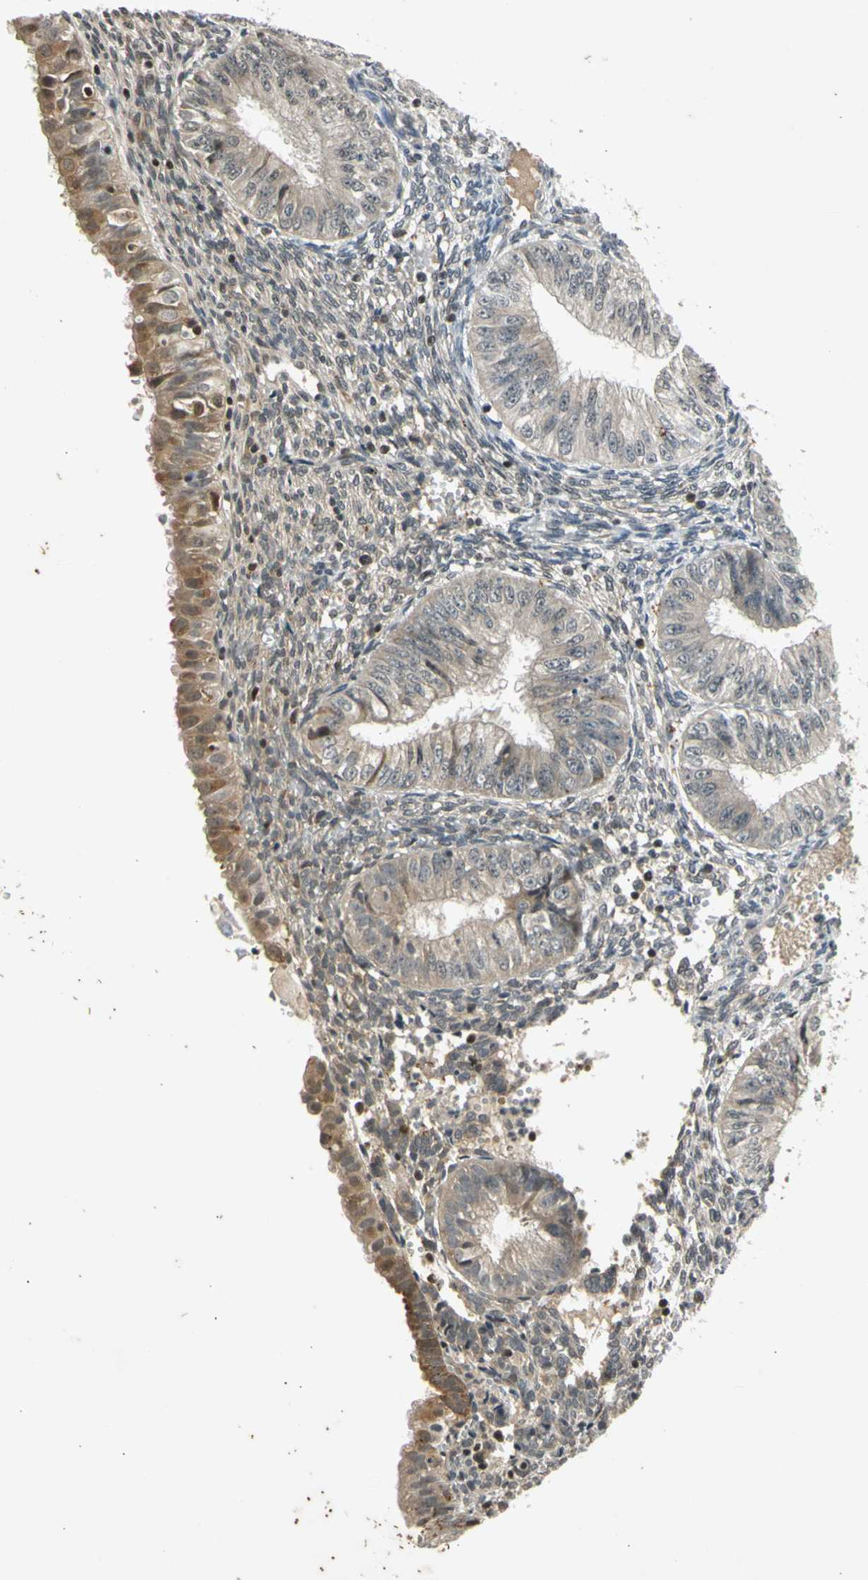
{"staining": {"intensity": "weak", "quantity": "<25%", "location": "cytoplasmic/membranous"}, "tissue": "endometrial cancer", "cell_type": "Tumor cells", "image_type": "cancer", "snomed": [{"axis": "morphology", "description": "Normal tissue, NOS"}, {"axis": "morphology", "description": "Adenocarcinoma, NOS"}, {"axis": "topography", "description": "Endometrium"}], "caption": "IHC of human endometrial adenocarcinoma demonstrates no staining in tumor cells.", "gene": "EFNB2", "patient": {"sex": "female", "age": 53}}